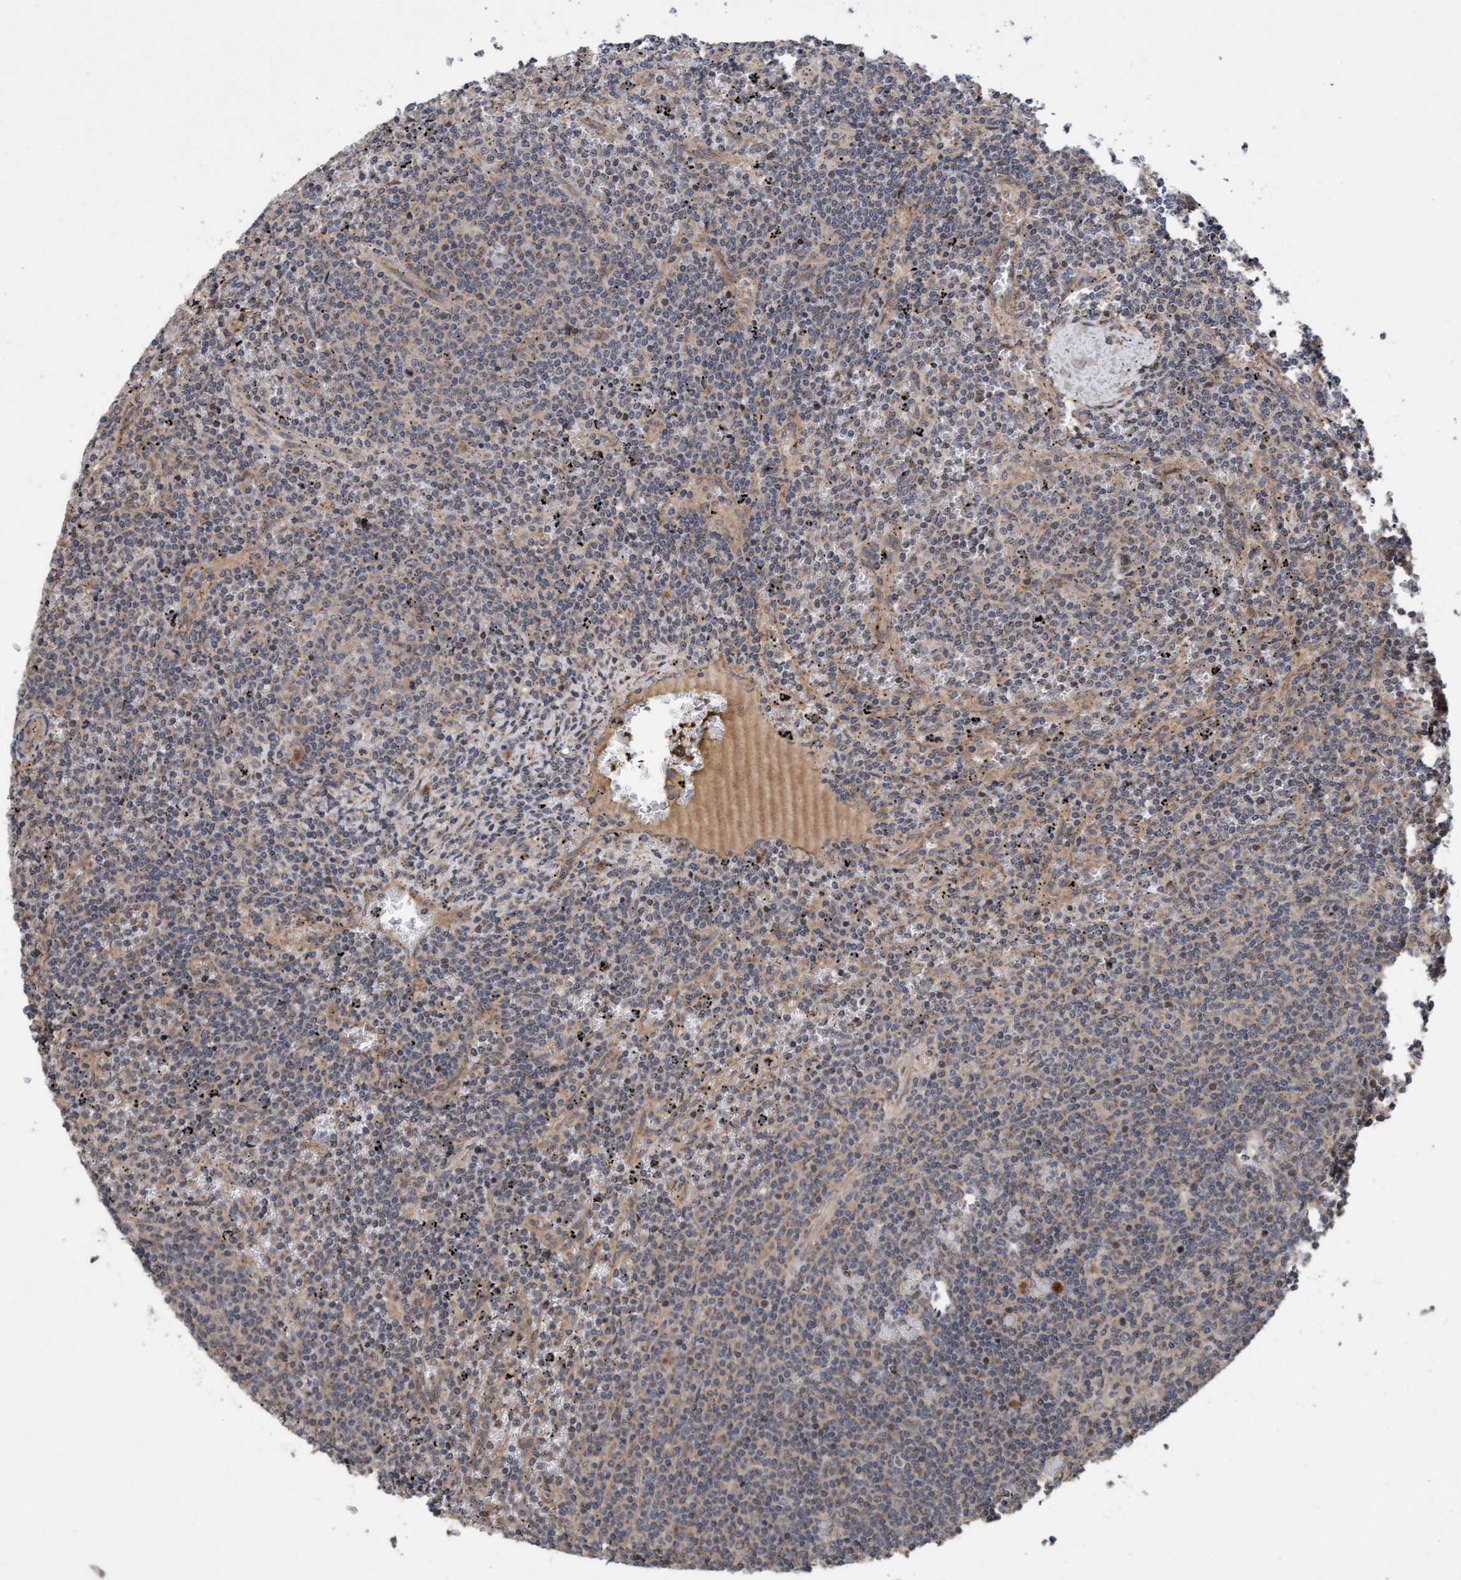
{"staining": {"intensity": "weak", "quantity": "25%-75%", "location": "cytoplasmic/membranous"}, "tissue": "lymphoma", "cell_type": "Tumor cells", "image_type": "cancer", "snomed": [{"axis": "morphology", "description": "Malignant lymphoma, non-Hodgkin's type, Low grade"}, {"axis": "topography", "description": "Spleen"}], "caption": "This image demonstrates immunohistochemistry (IHC) staining of low-grade malignant lymphoma, non-Hodgkin's type, with low weak cytoplasmic/membranous staining in about 25%-75% of tumor cells.", "gene": "MLXIP", "patient": {"sex": "female", "age": 50}}